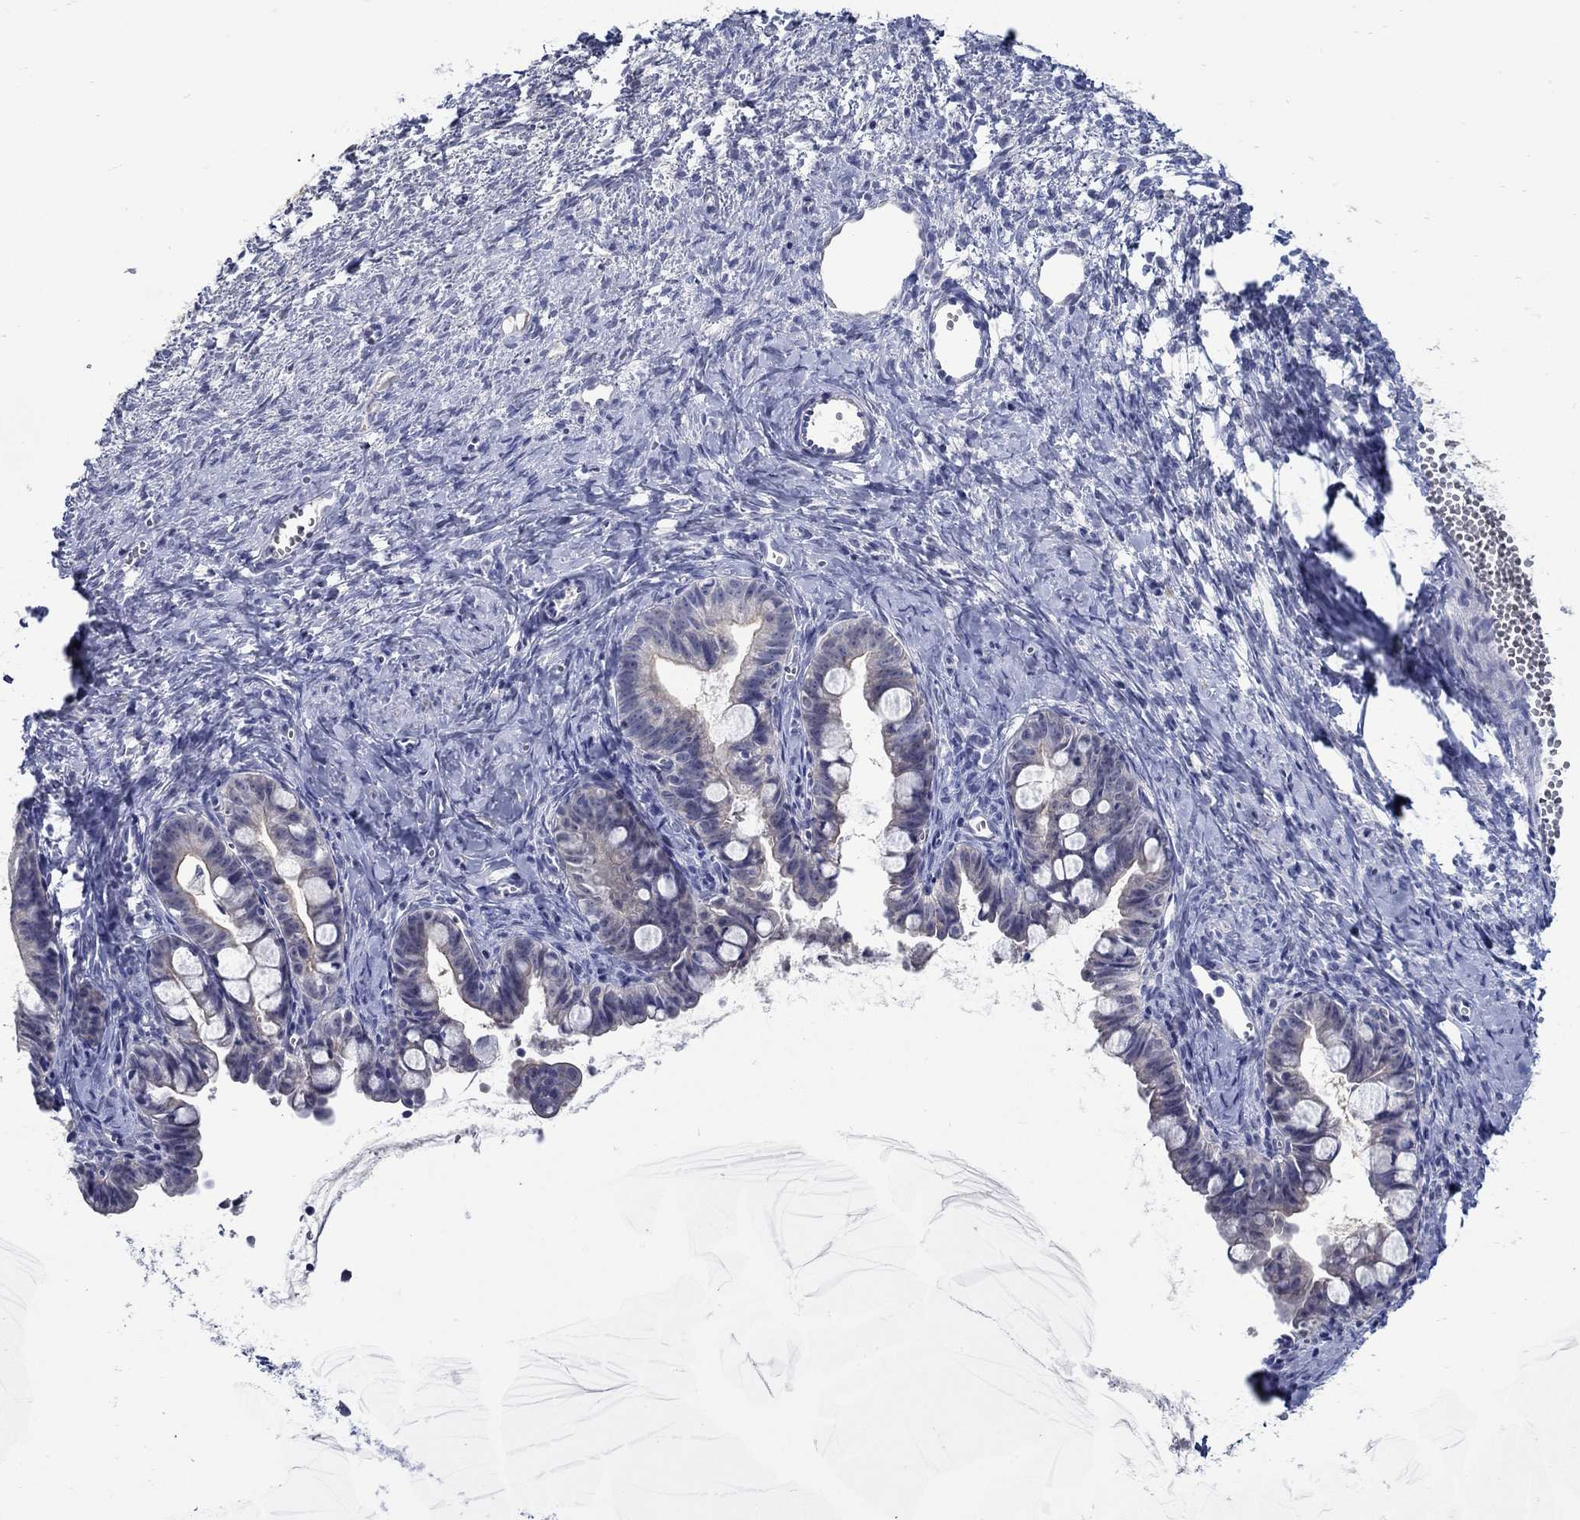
{"staining": {"intensity": "weak", "quantity": "<25%", "location": "cytoplasmic/membranous"}, "tissue": "ovarian cancer", "cell_type": "Tumor cells", "image_type": "cancer", "snomed": [{"axis": "morphology", "description": "Cystadenocarcinoma, mucinous, NOS"}, {"axis": "topography", "description": "Ovary"}], "caption": "High power microscopy photomicrograph of an IHC histopathology image of mucinous cystadenocarcinoma (ovarian), revealing no significant staining in tumor cells.", "gene": "MC2R", "patient": {"sex": "female", "age": 63}}